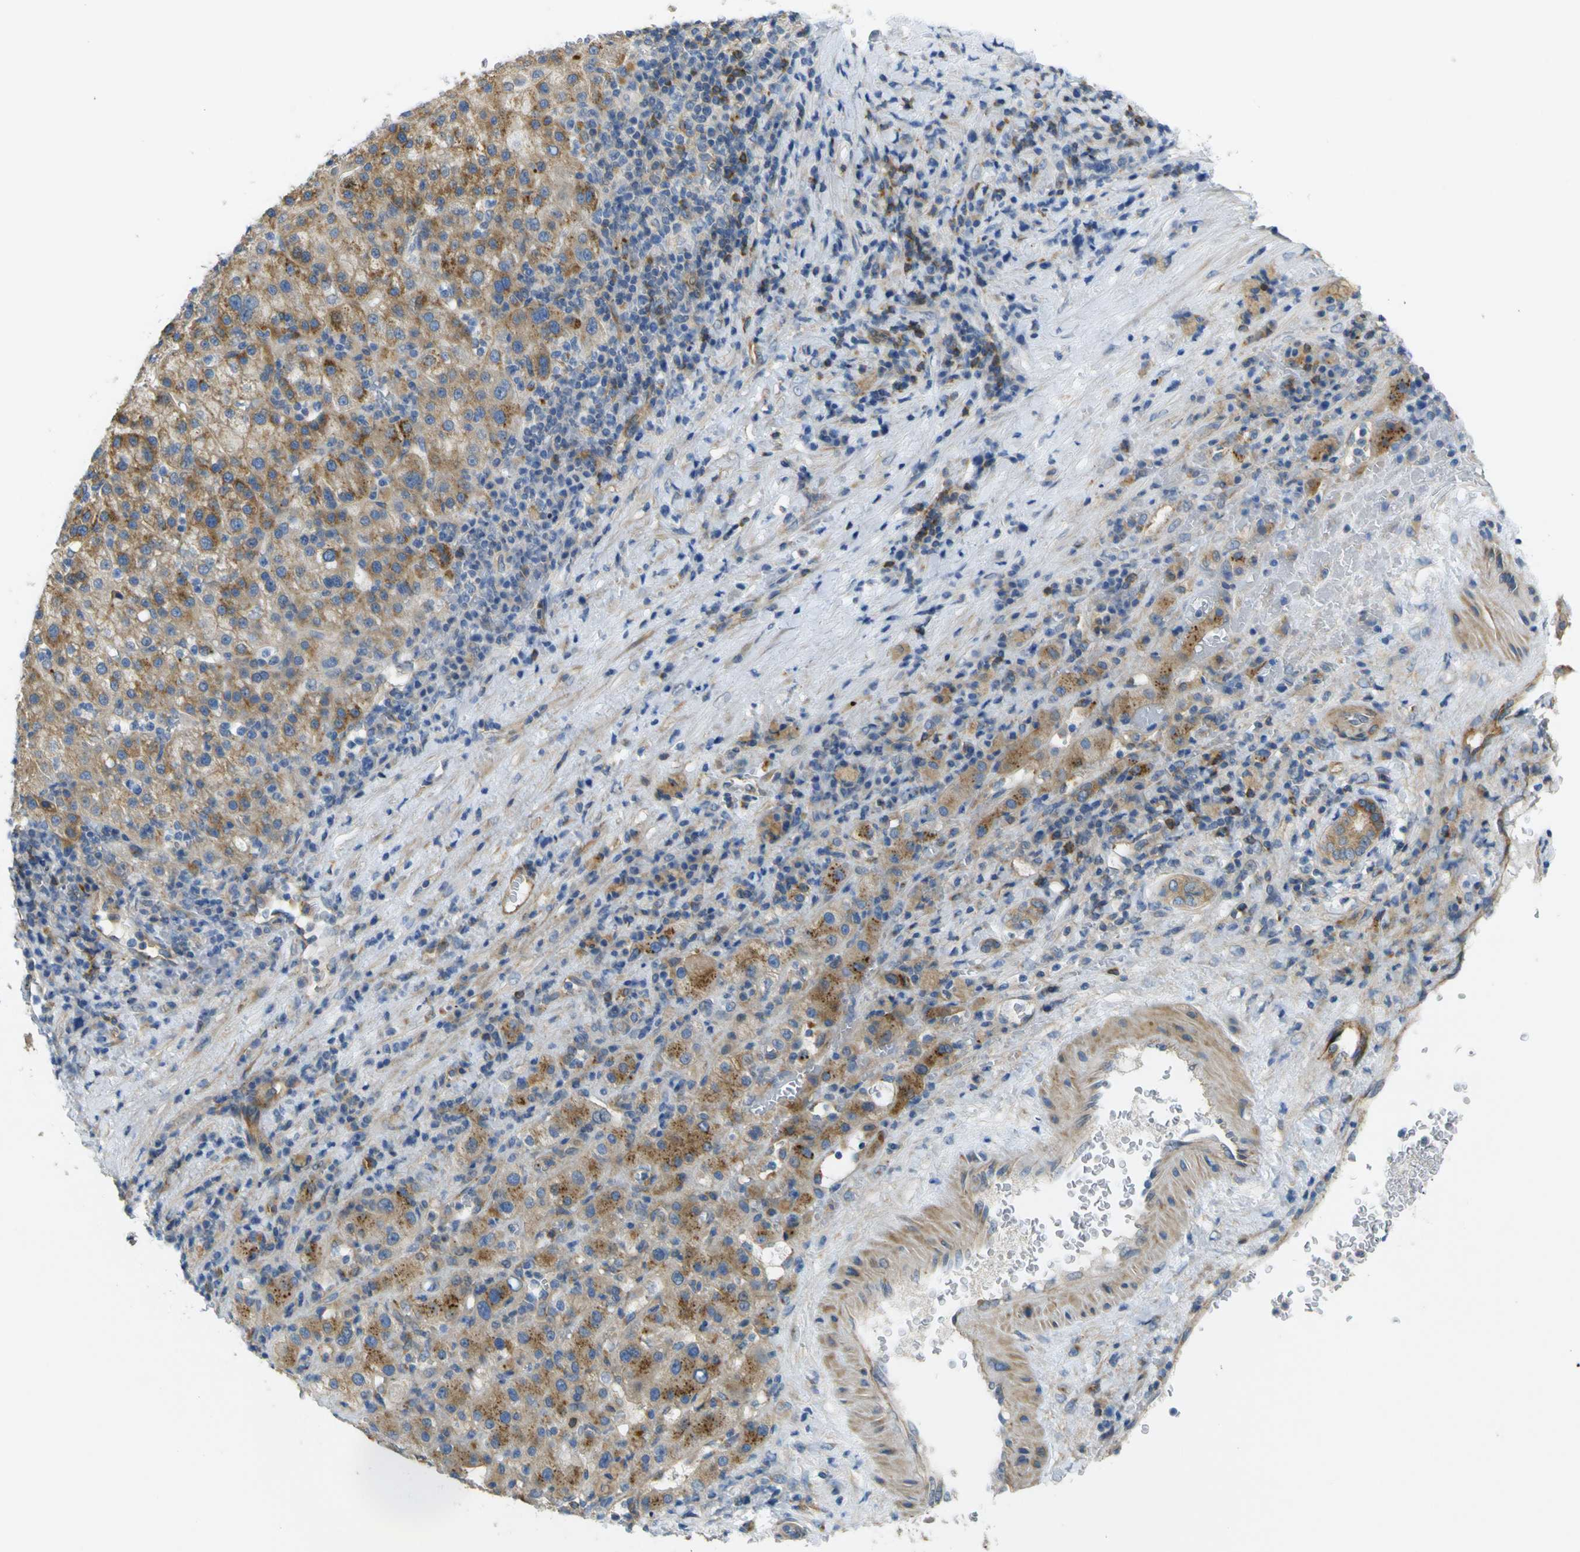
{"staining": {"intensity": "moderate", "quantity": ">75%", "location": "cytoplasmic/membranous"}, "tissue": "liver cancer", "cell_type": "Tumor cells", "image_type": "cancer", "snomed": [{"axis": "morphology", "description": "Carcinoma, Hepatocellular, NOS"}, {"axis": "topography", "description": "Liver"}], "caption": "Protein analysis of liver cancer (hepatocellular carcinoma) tissue shows moderate cytoplasmic/membranous staining in approximately >75% of tumor cells.", "gene": "SYPL1", "patient": {"sex": "female", "age": 58}}